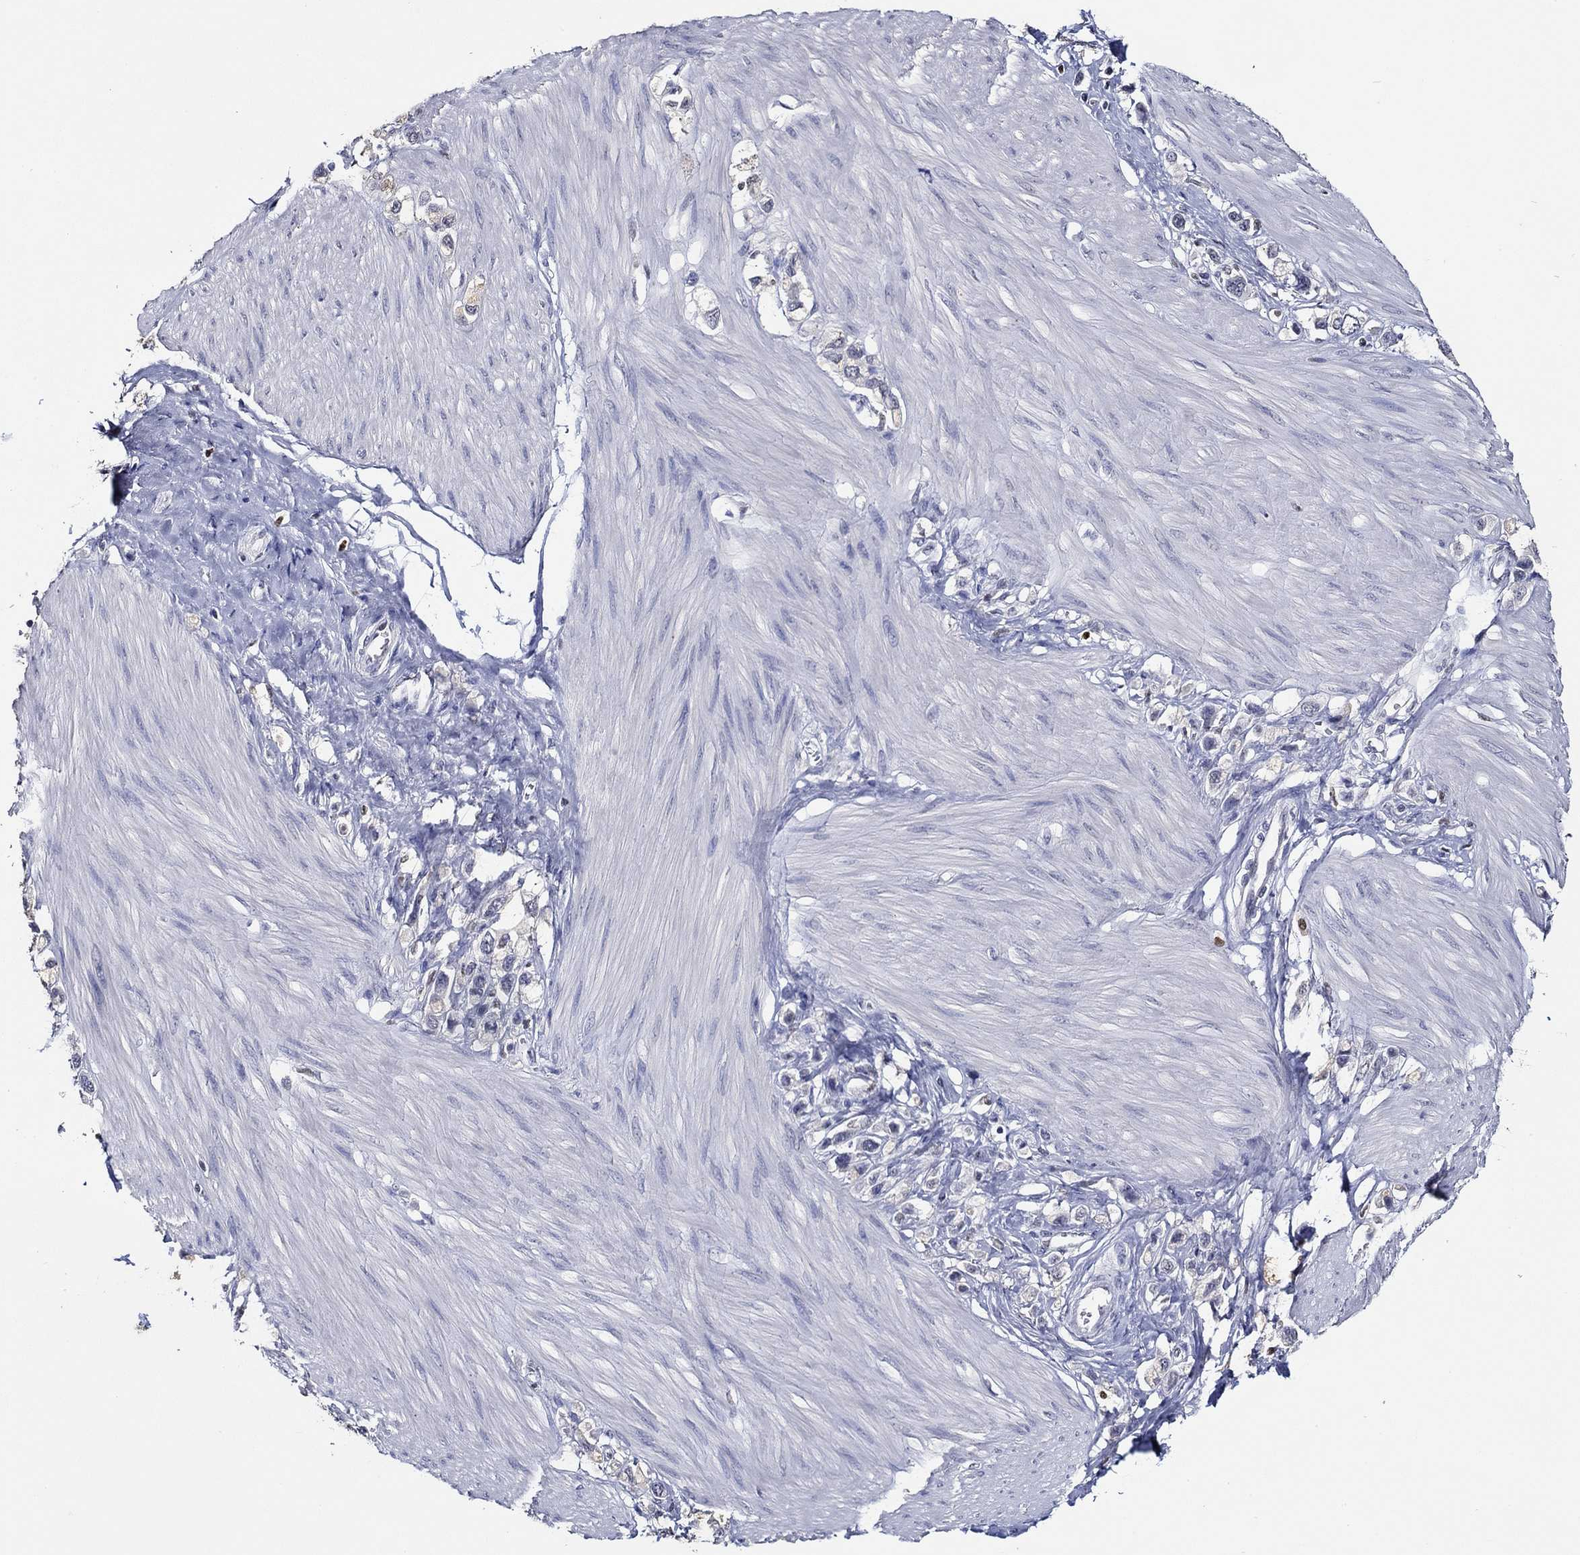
{"staining": {"intensity": "negative", "quantity": "none", "location": "none"}, "tissue": "stomach cancer", "cell_type": "Tumor cells", "image_type": "cancer", "snomed": [{"axis": "morphology", "description": "Normal tissue, NOS"}, {"axis": "morphology", "description": "Adenocarcinoma, NOS"}, {"axis": "morphology", "description": "Adenocarcinoma, High grade"}, {"axis": "topography", "description": "Stomach, upper"}, {"axis": "topography", "description": "Stomach"}], "caption": "An immunohistochemistry histopathology image of stomach cancer is shown. There is no staining in tumor cells of stomach cancer.", "gene": "GATA2", "patient": {"sex": "female", "age": 65}}